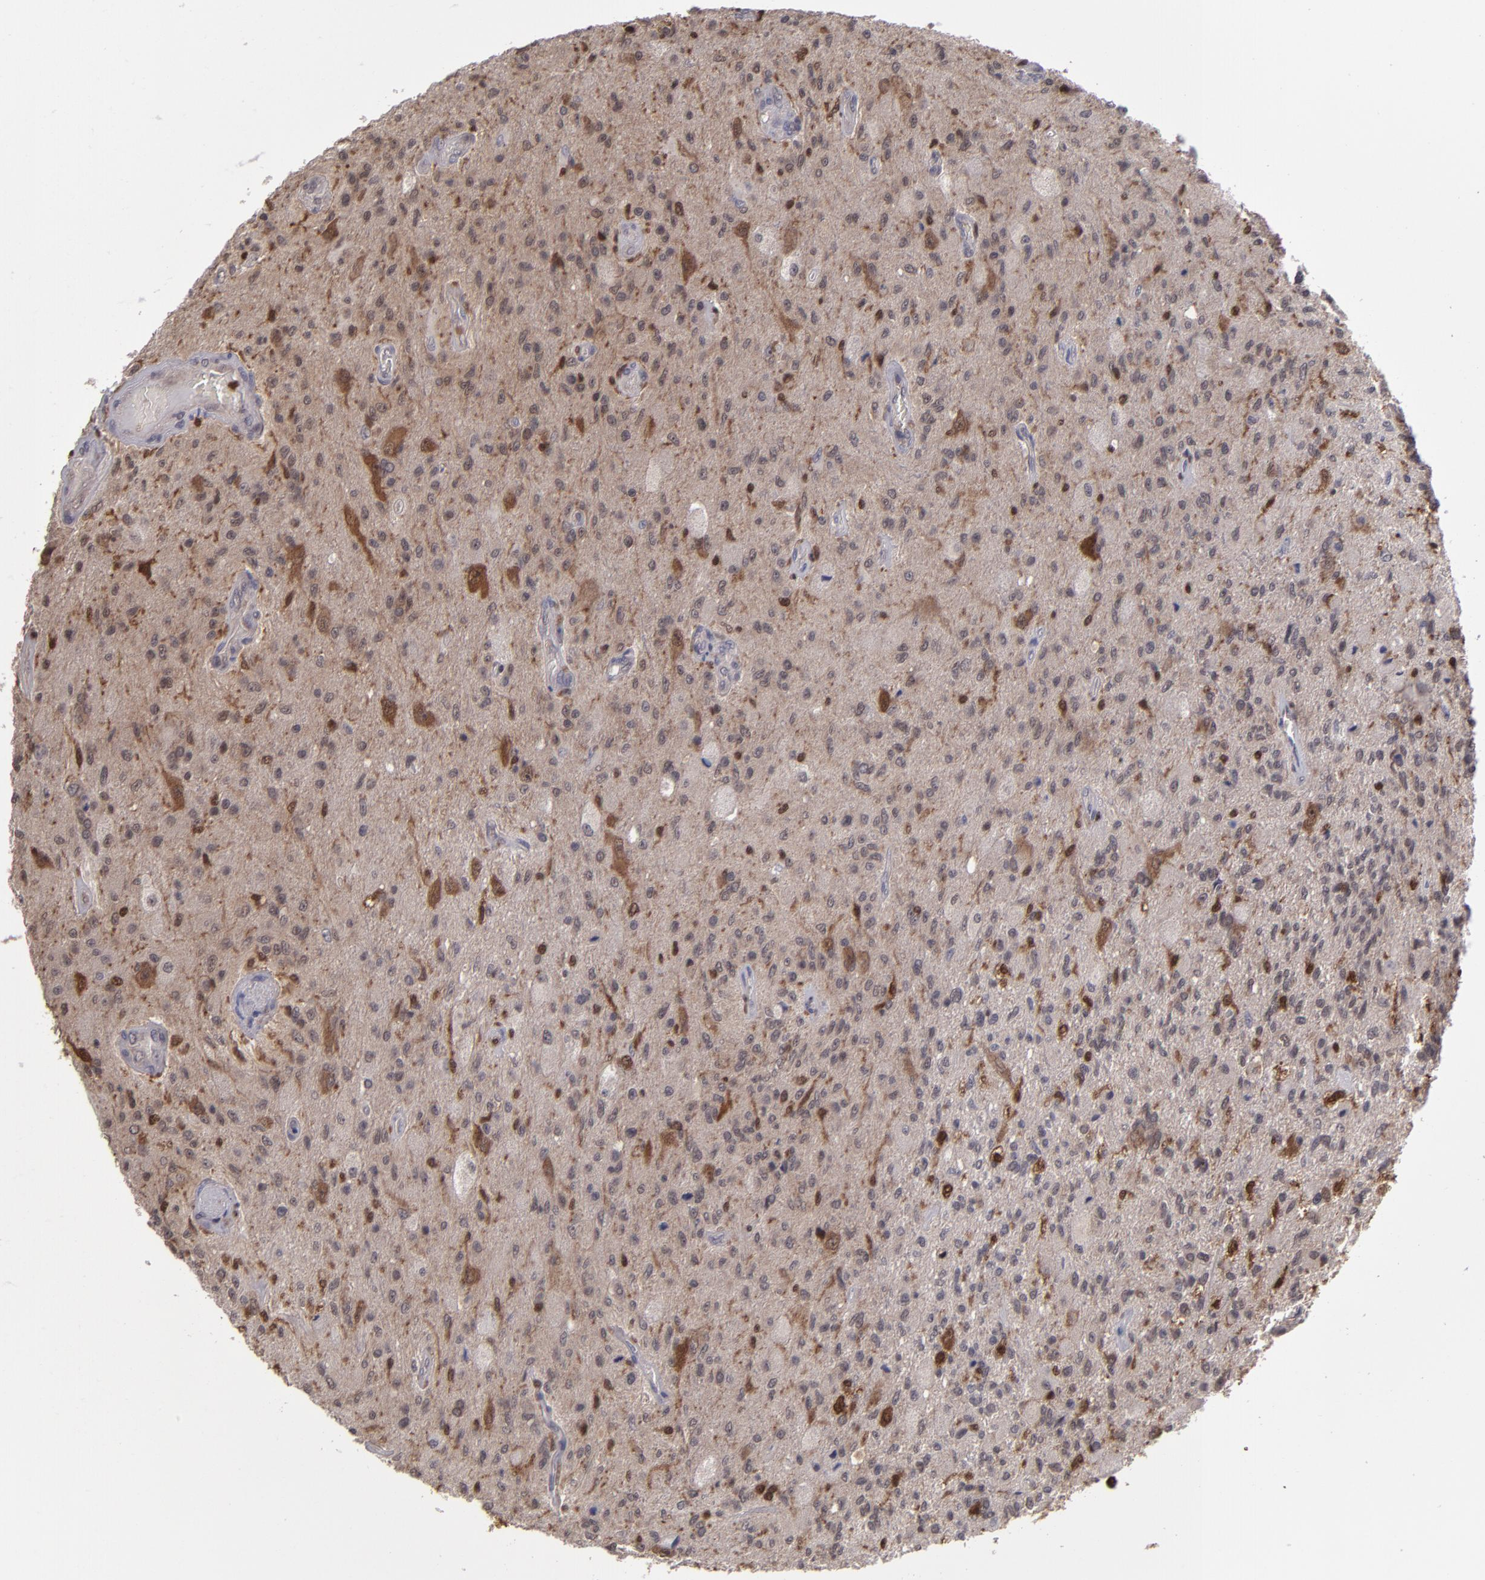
{"staining": {"intensity": "weak", "quantity": "25%-75%", "location": "nuclear"}, "tissue": "glioma", "cell_type": "Tumor cells", "image_type": "cancer", "snomed": [{"axis": "morphology", "description": "Normal tissue, NOS"}, {"axis": "morphology", "description": "Glioma, malignant, High grade"}, {"axis": "topography", "description": "Cerebral cortex"}], "caption": "Brown immunohistochemical staining in malignant glioma (high-grade) reveals weak nuclear expression in approximately 25%-75% of tumor cells.", "gene": "GRB2", "patient": {"sex": "male", "age": 77}}